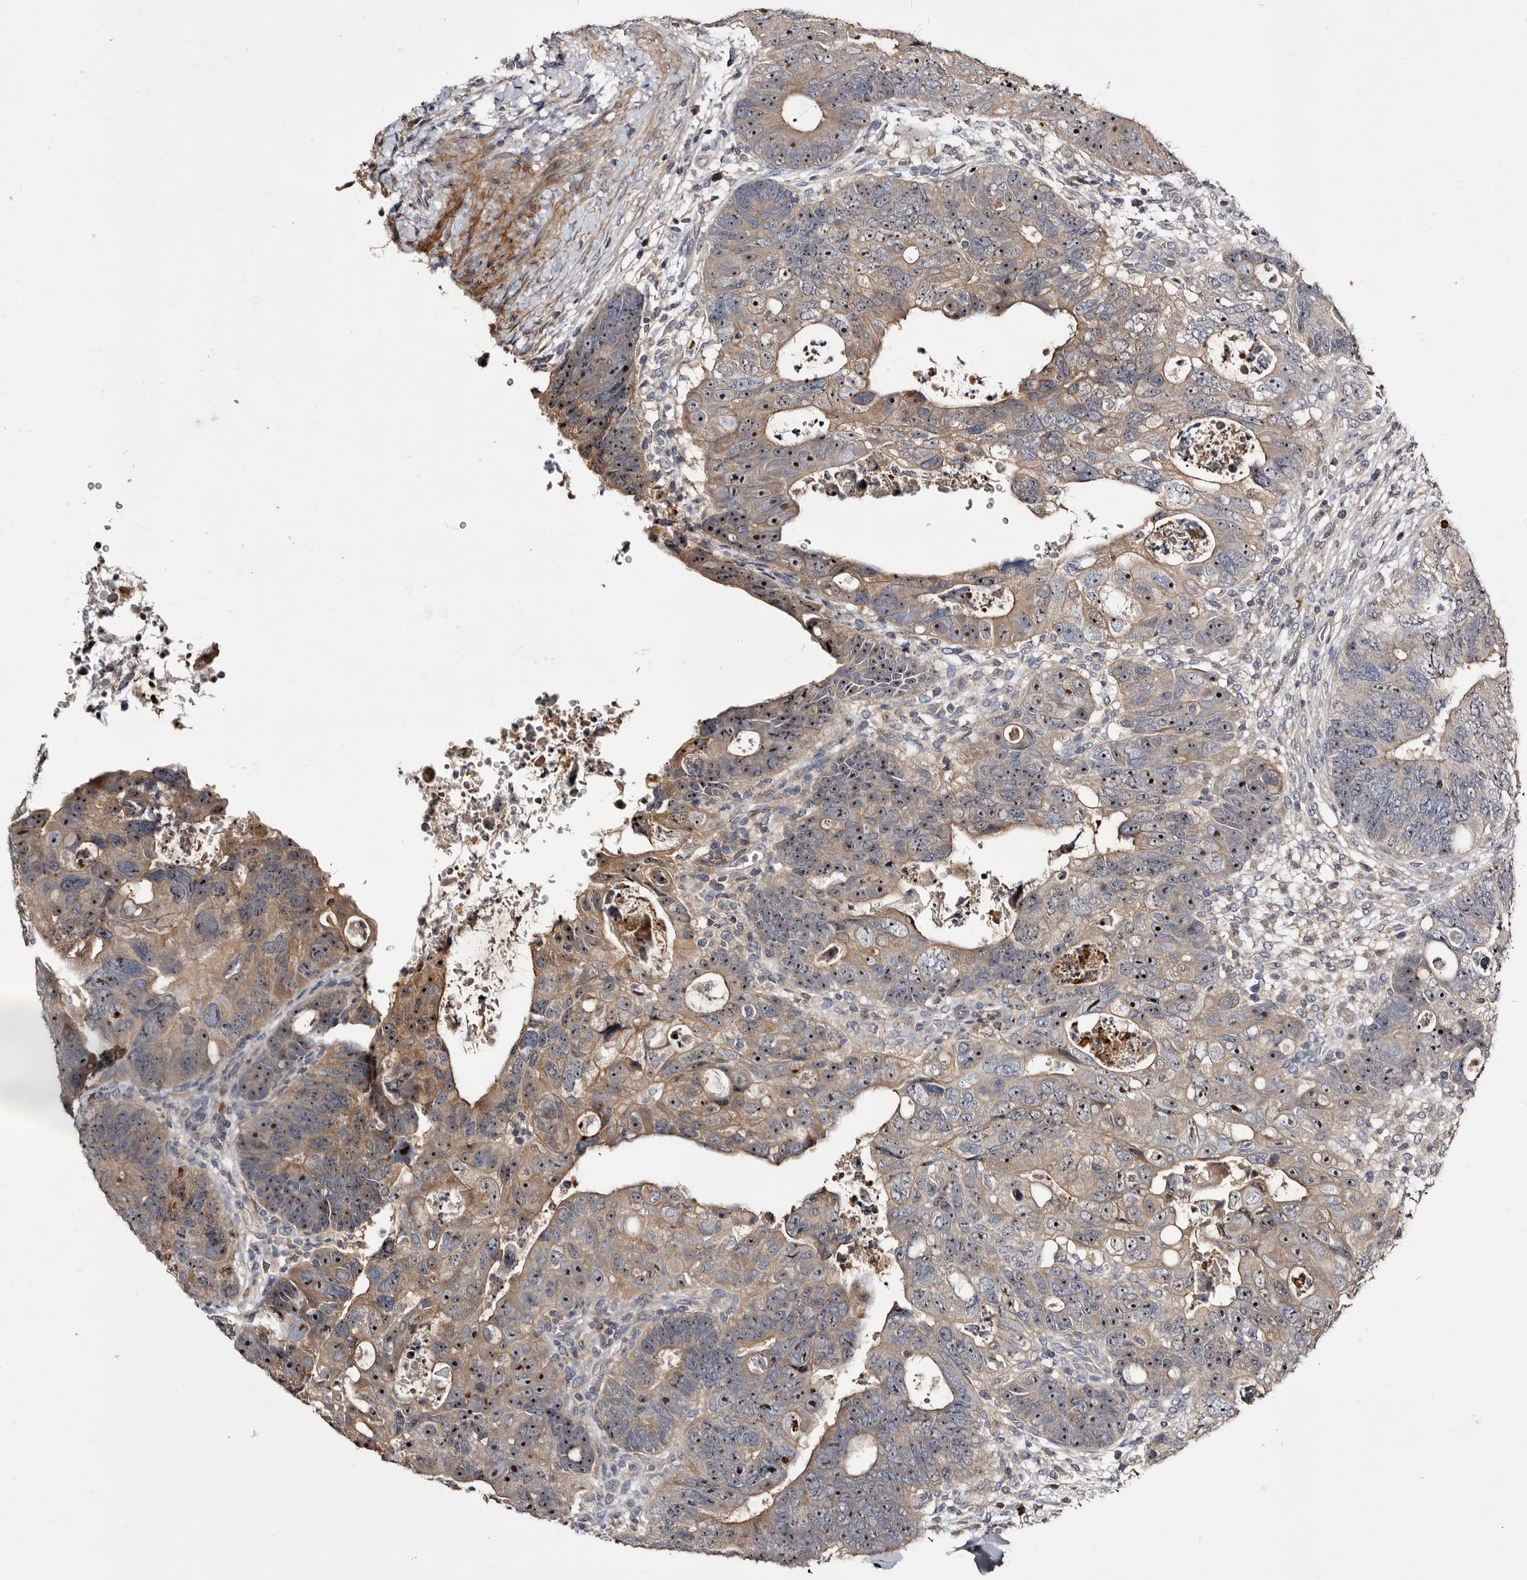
{"staining": {"intensity": "moderate", "quantity": ">75%", "location": "cytoplasmic/membranous,nuclear"}, "tissue": "colorectal cancer", "cell_type": "Tumor cells", "image_type": "cancer", "snomed": [{"axis": "morphology", "description": "Adenocarcinoma, NOS"}, {"axis": "topography", "description": "Rectum"}], "caption": "Colorectal cancer stained for a protein reveals moderate cytoplasmic/membranous and nuclear positivity in tumor cells.", "gene": "TTC39A", "patient": {"sex": "male", "age": 59}}